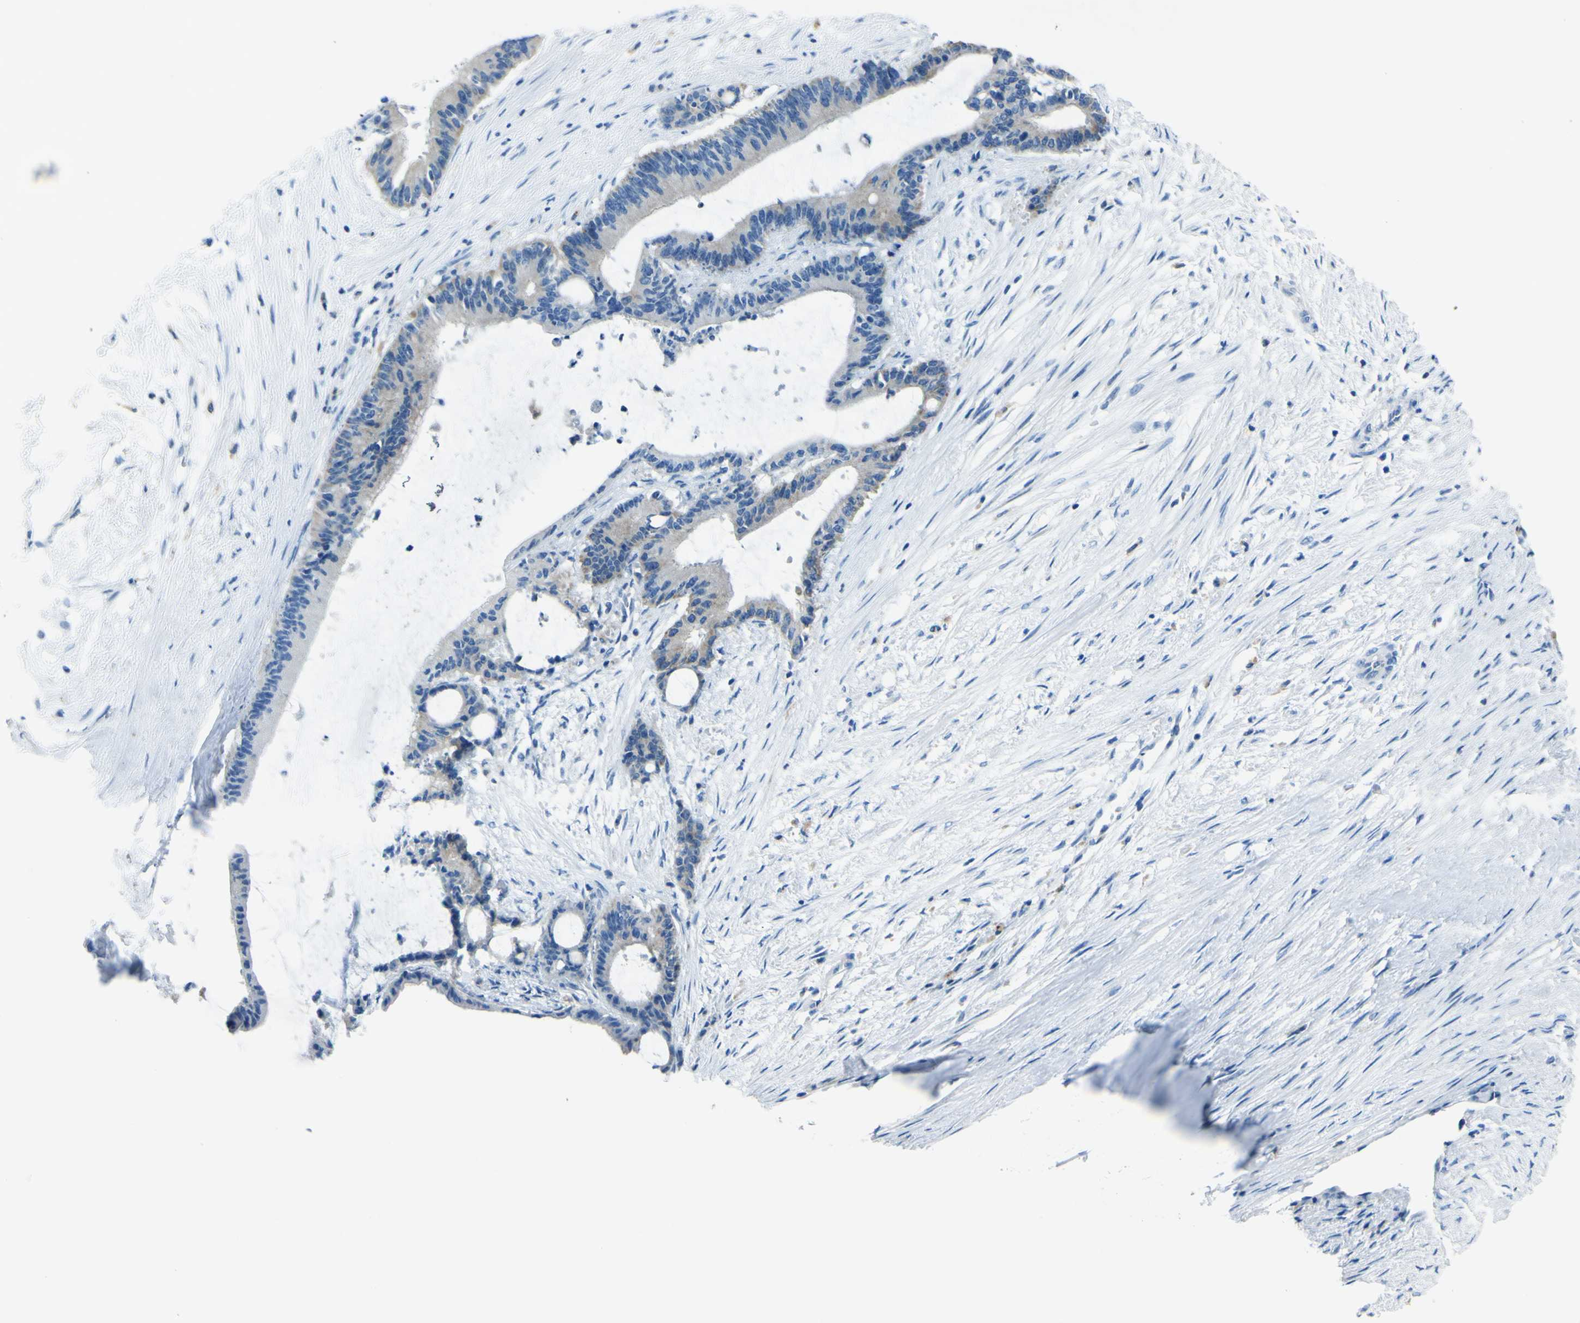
{"staining": {"intensity": "moderate", "quantity": ">75%", "location": "cytoplasmic/membranous"}, "tissue": "liver cancer", "cell_type": "Tumor cells", "image_type": "cancer", "snomed": [{"axis": "morphology", "description": "Cholangiocarcinoma"}, {"axis": "topography", "description": "Liver"}], "caption": "This histopathology image exhibits liver cholangiocarcinoma stained with immunohistochemistry to label a protein in brown. The cytoplasmic/membranous of tumor cells show moderate positivity for the protein. Nuclei are counter-stained blue.", "gene": "ACSL1", "patient": {"sex": "female", "age": 73}}